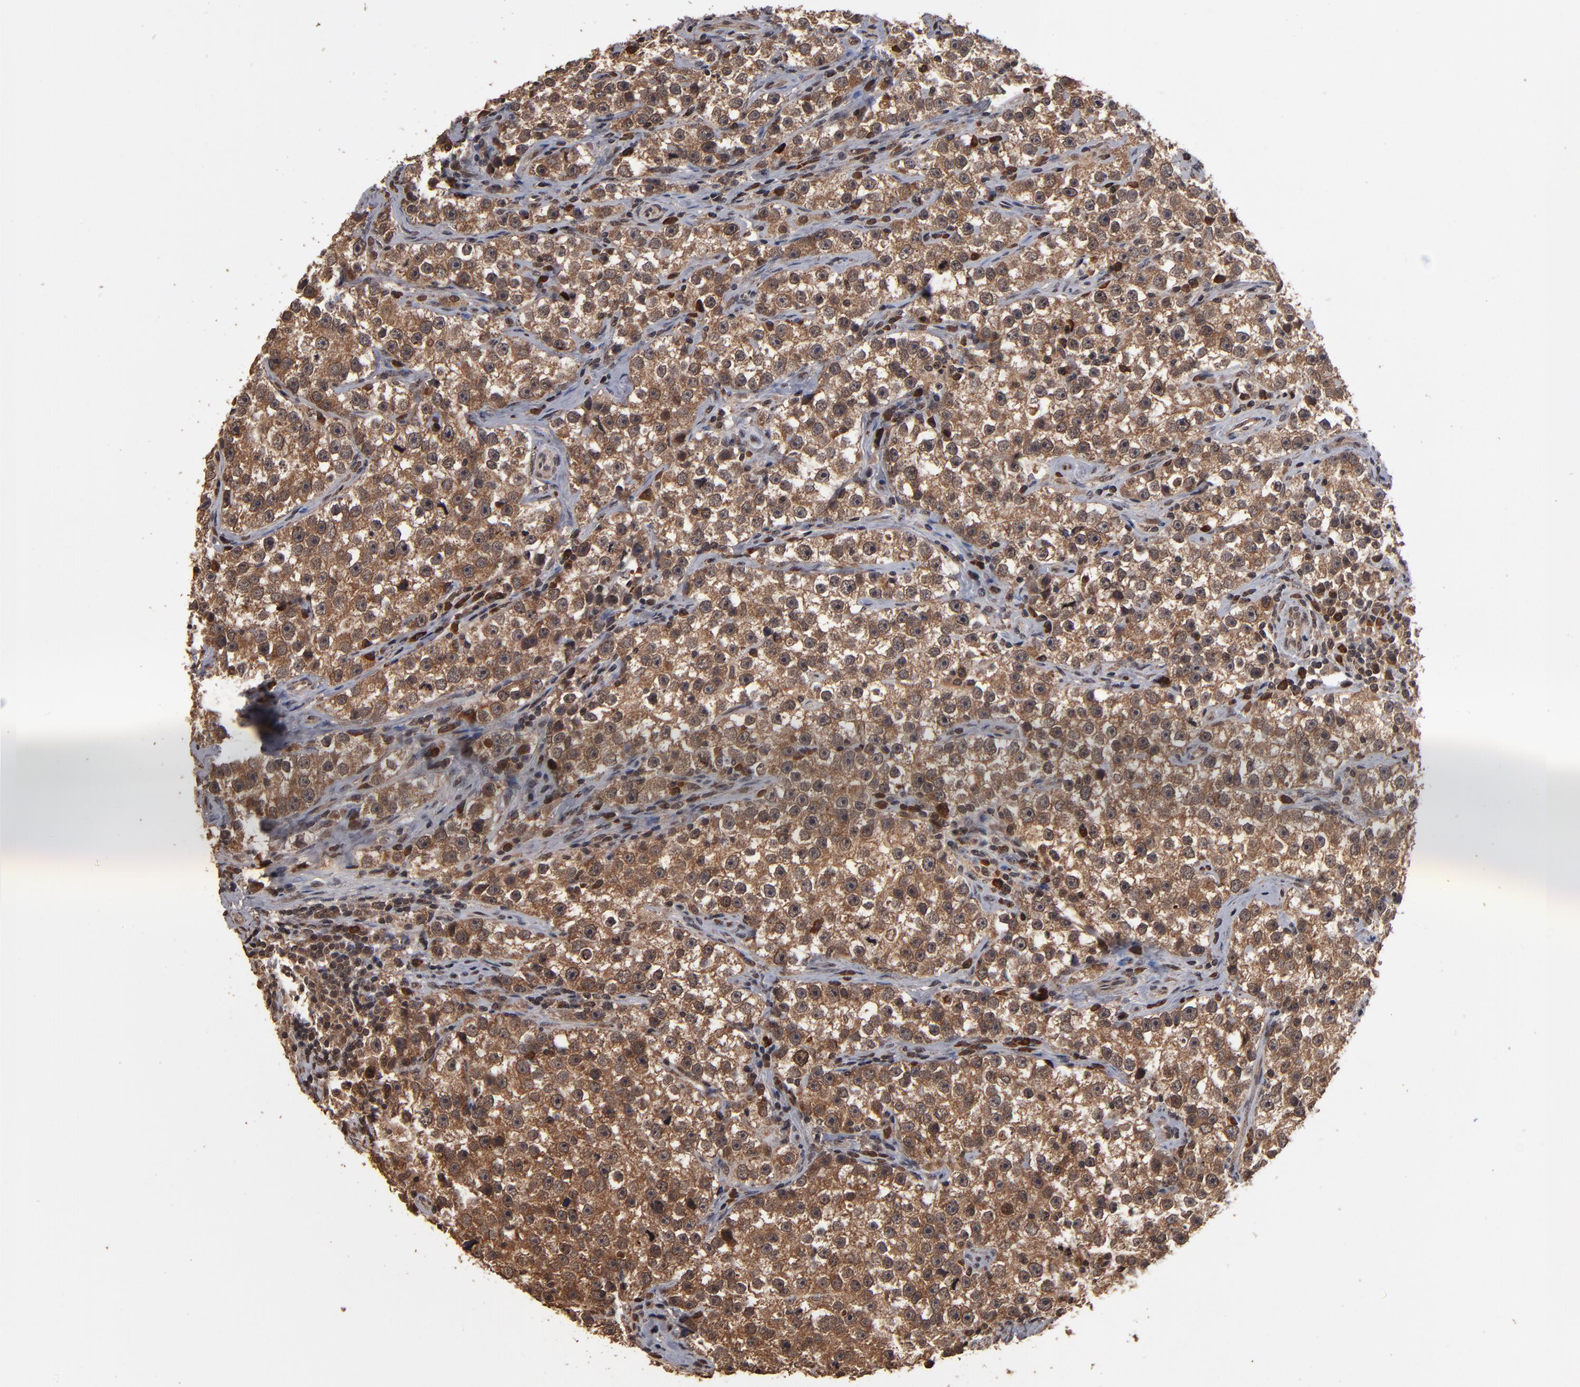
{"staining": {"intensity": "moderate", "quantity": ">75%", "location": "cytoplasmic/membranous,nuclear"}, "tissue": "testis cancer", "cell_type": "Tumor cells", "image_type": "cancer", "snomed": [{"axis": "morphology", "description": "Seminoma, NOS"}, {"axis": "topography", "description": "Testis"}], "caption": "Tumor cells exhibit medium levels of moderate cytoplasmic/membranous and nuclear staining in about >75% of cells in testis seminoma. The protein is shown in brown color, while the nuclei are stained blue.", "gene": "NXF2B", "patient": {"sex": "male", "age": 32}}